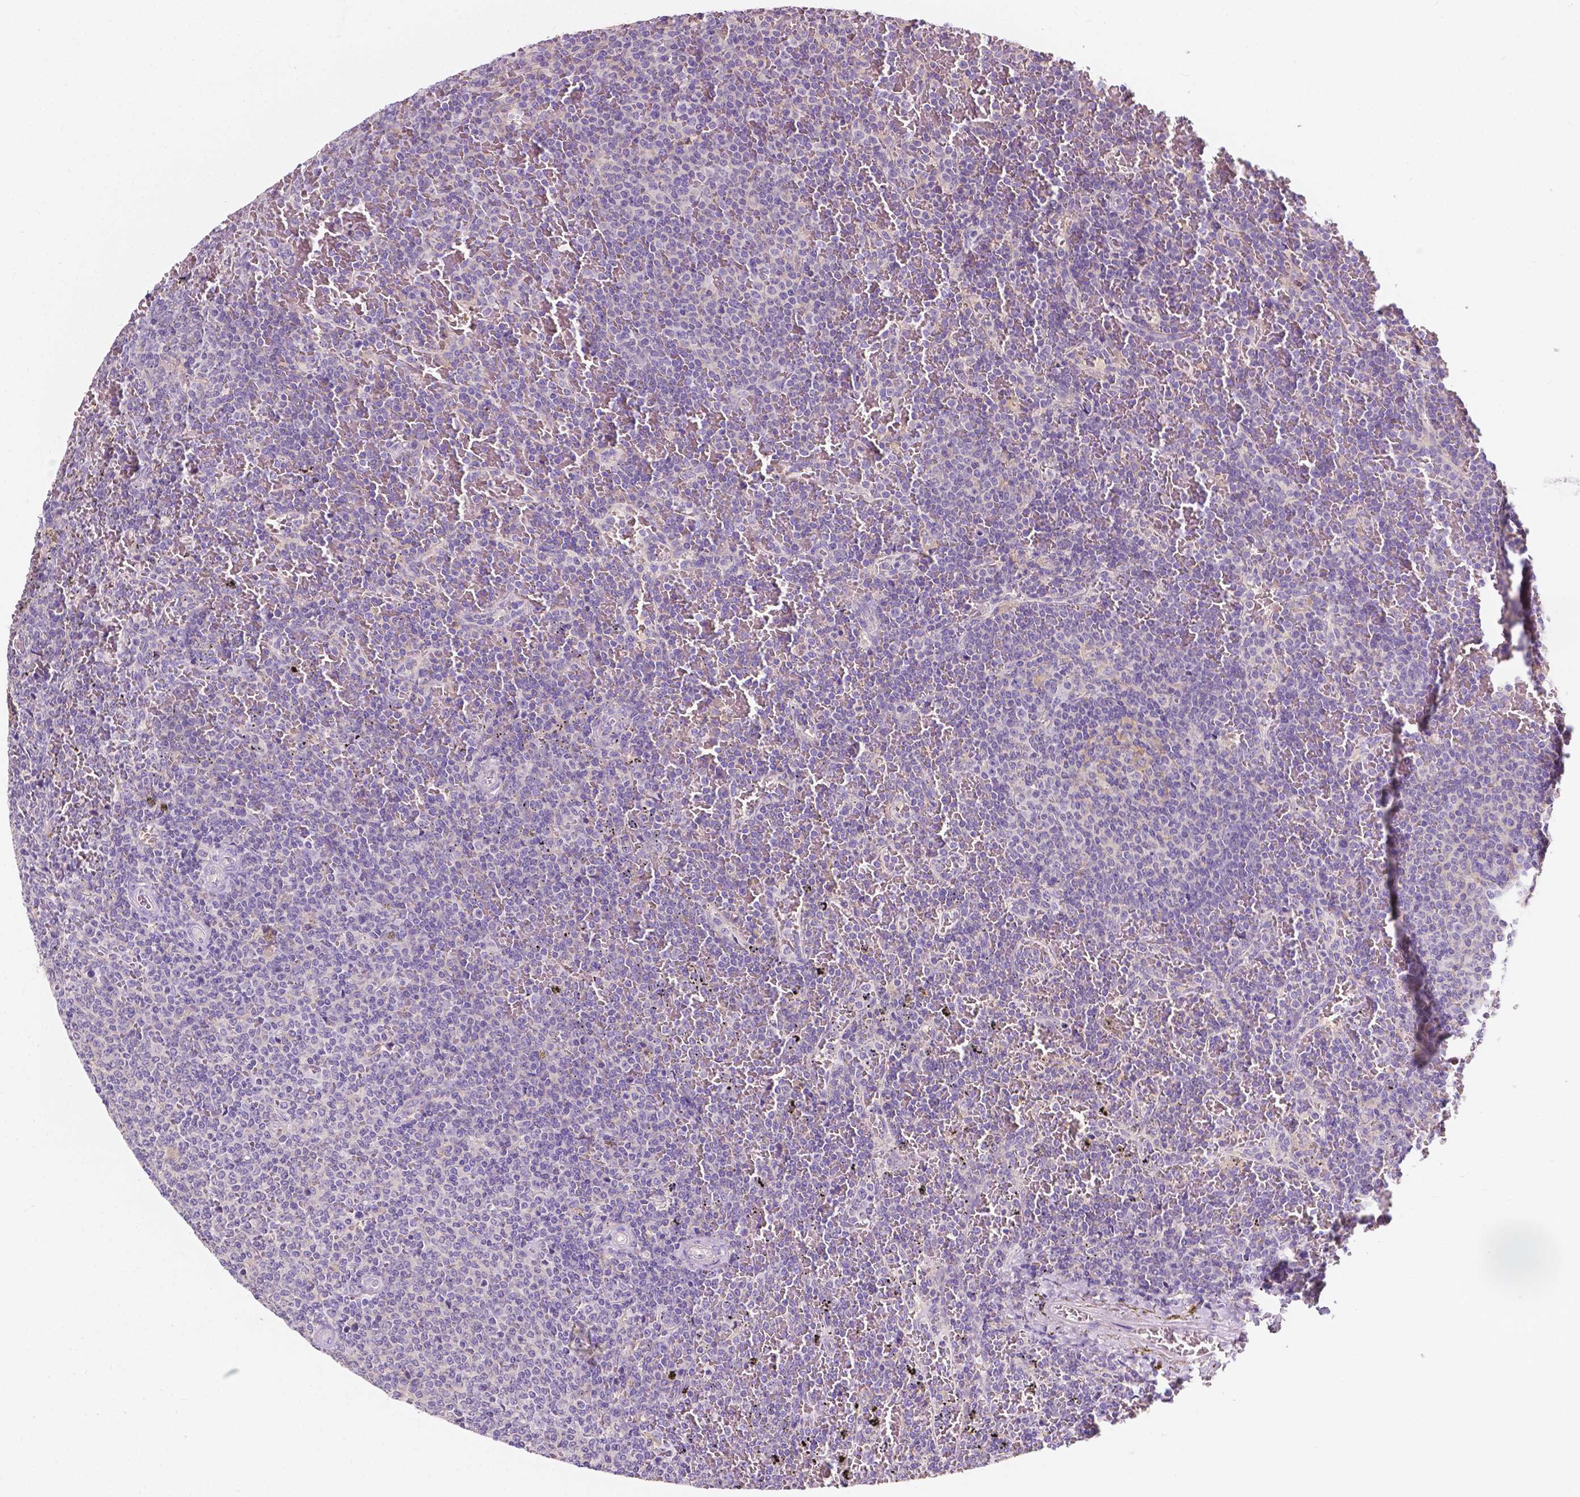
{"staining": {"intensity": "negative", "quantity": "none", "location": "none"}, "tissue": "lymphoma", "cell_type": "Tumor cells", "image_type": "cancer", "snomed": [{"axis": "morphology", "description": "Malignant lymphoma, non-Hodgkin's type, Low grade"}, {"axis": "topography", "description": "Spleen"}], "caption": "The micrograph shows no significant positivity in tumor cells of malignant lymphoma, non-Hodgkin's type (low-grade).", "gene": "SIRT2", "patient": {"sex": "female", "age": 77}}